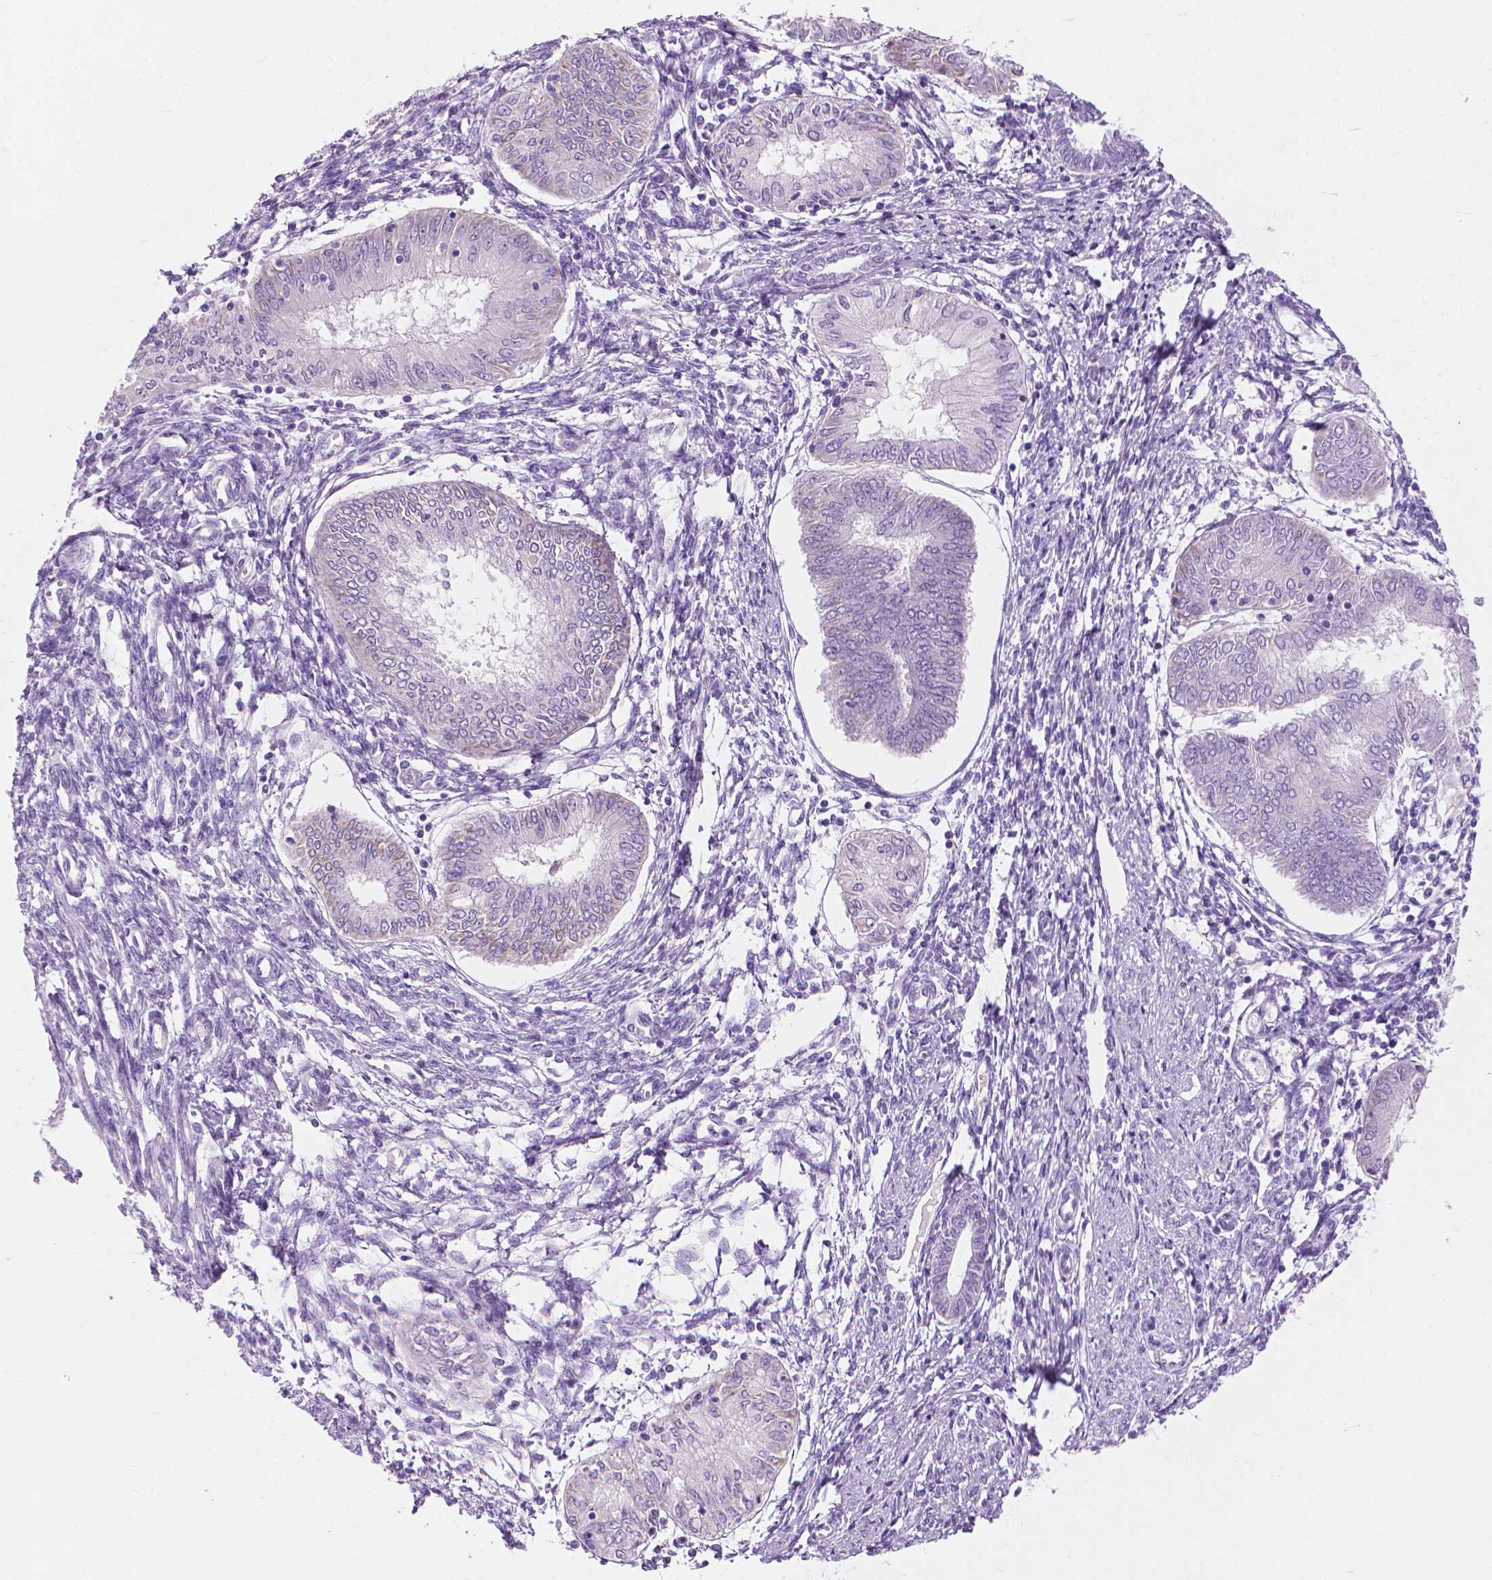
{"staining": {"intensity": "negative", "quantity": "none", "location": "none"}, "tissue": "endometrial cancer", "cell_type": "Tumor cells", "image_type": "cancer", "snomed": [{"axis": "morphology", "description": "Adenocarcinoma, NOS"}, {"axis": "topography", "description": "Endometrium"}], "caption": "DAB immunohistochemical staining of adenocarcinoma (endometrial) shows no significant positivity in tumor cells.", "gene": "KRT73", "patient": {"sex": "female", "age": 68}}